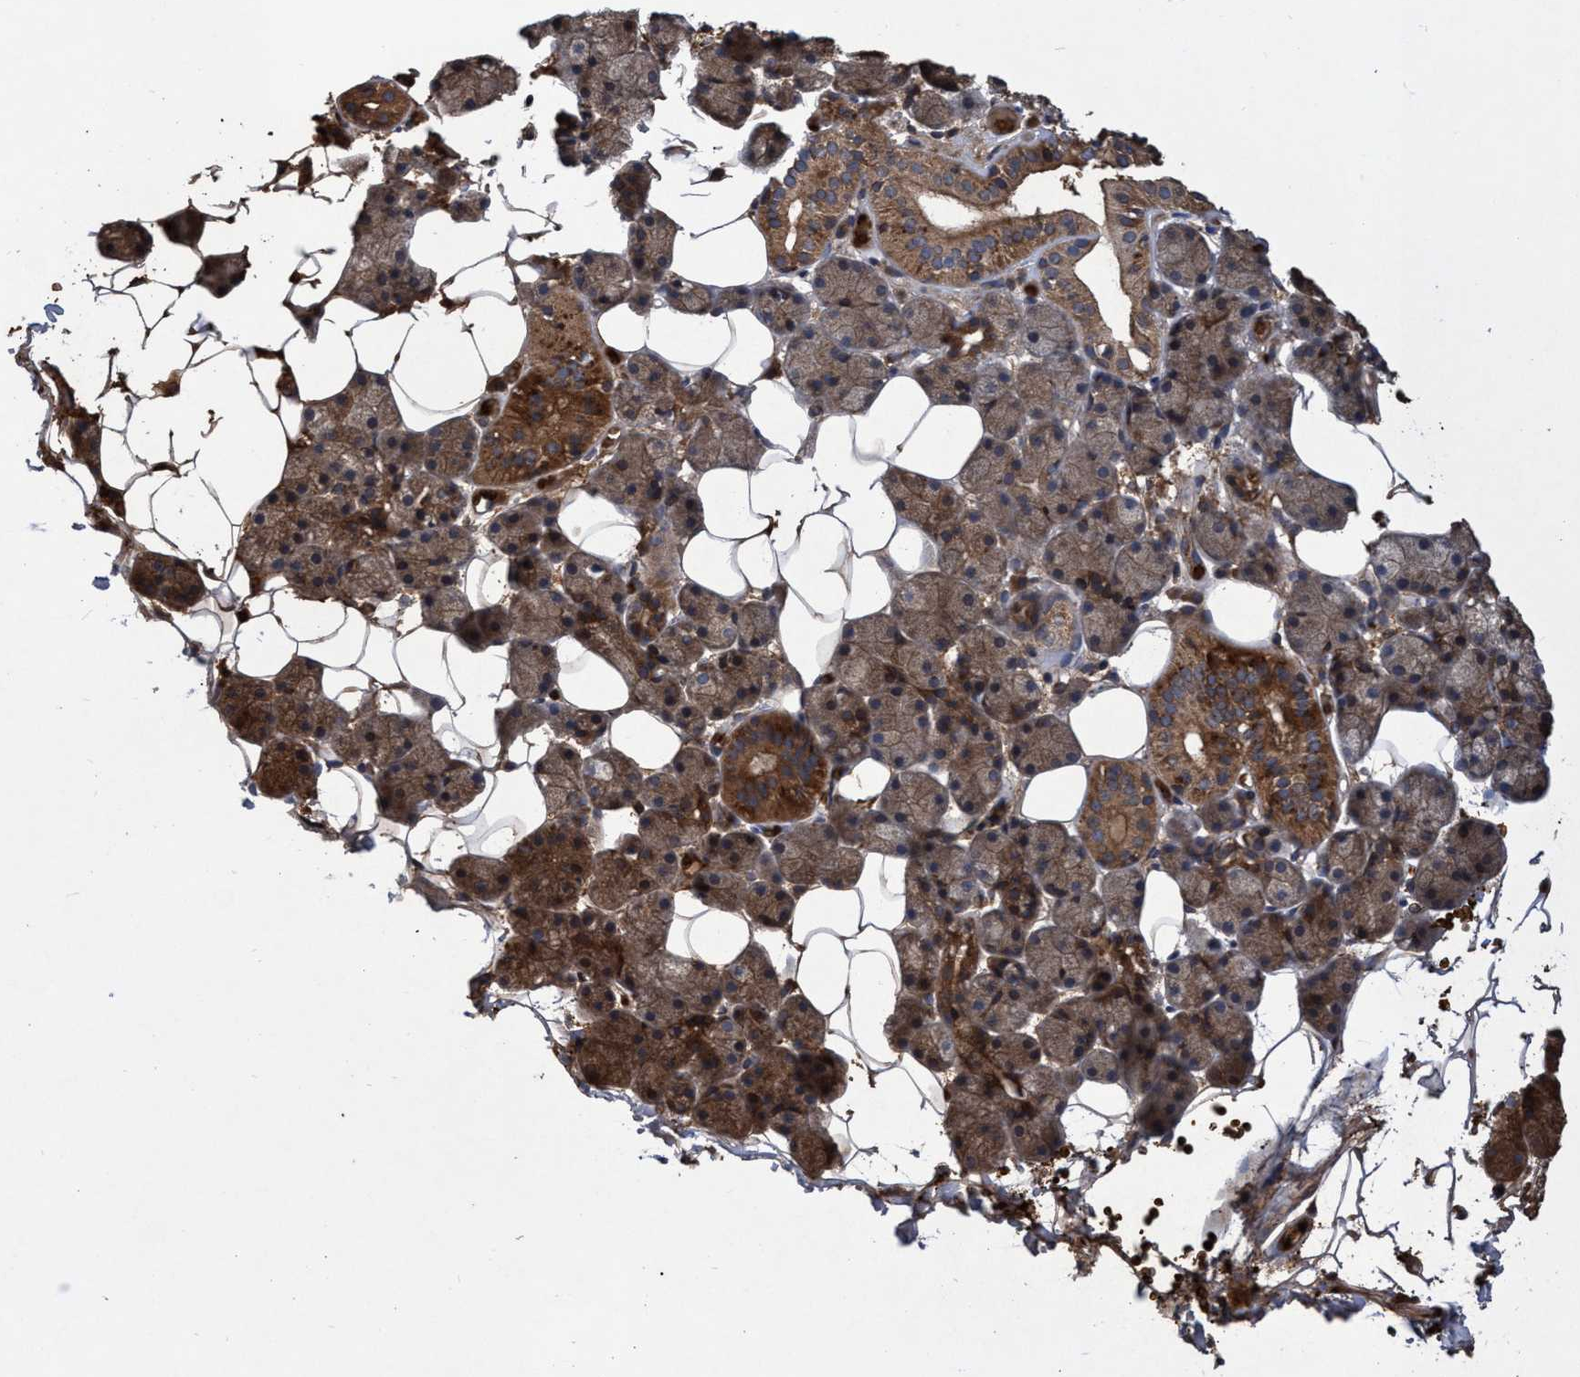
{"staining": {"intensity": "strong", "quantity": ">75%", "location": "cytoplasmic/membranous"}, "tissue": "salivary gland", "cell_type": "Glandular cells", "image_type": "normal", "snomed": [{"axis": "morphology", "description": "Normal tissue, NOS"}, {"axis": "topography", "description": "Salivary gland"}], "caption": "Protein staining of unremarkable salivary gland demonstrates strong cytoplasmic/membranous positivity in about >75% of glandular cells.", "gene": "CHMP6", "patient": {"sex": "female", "age": 33}}